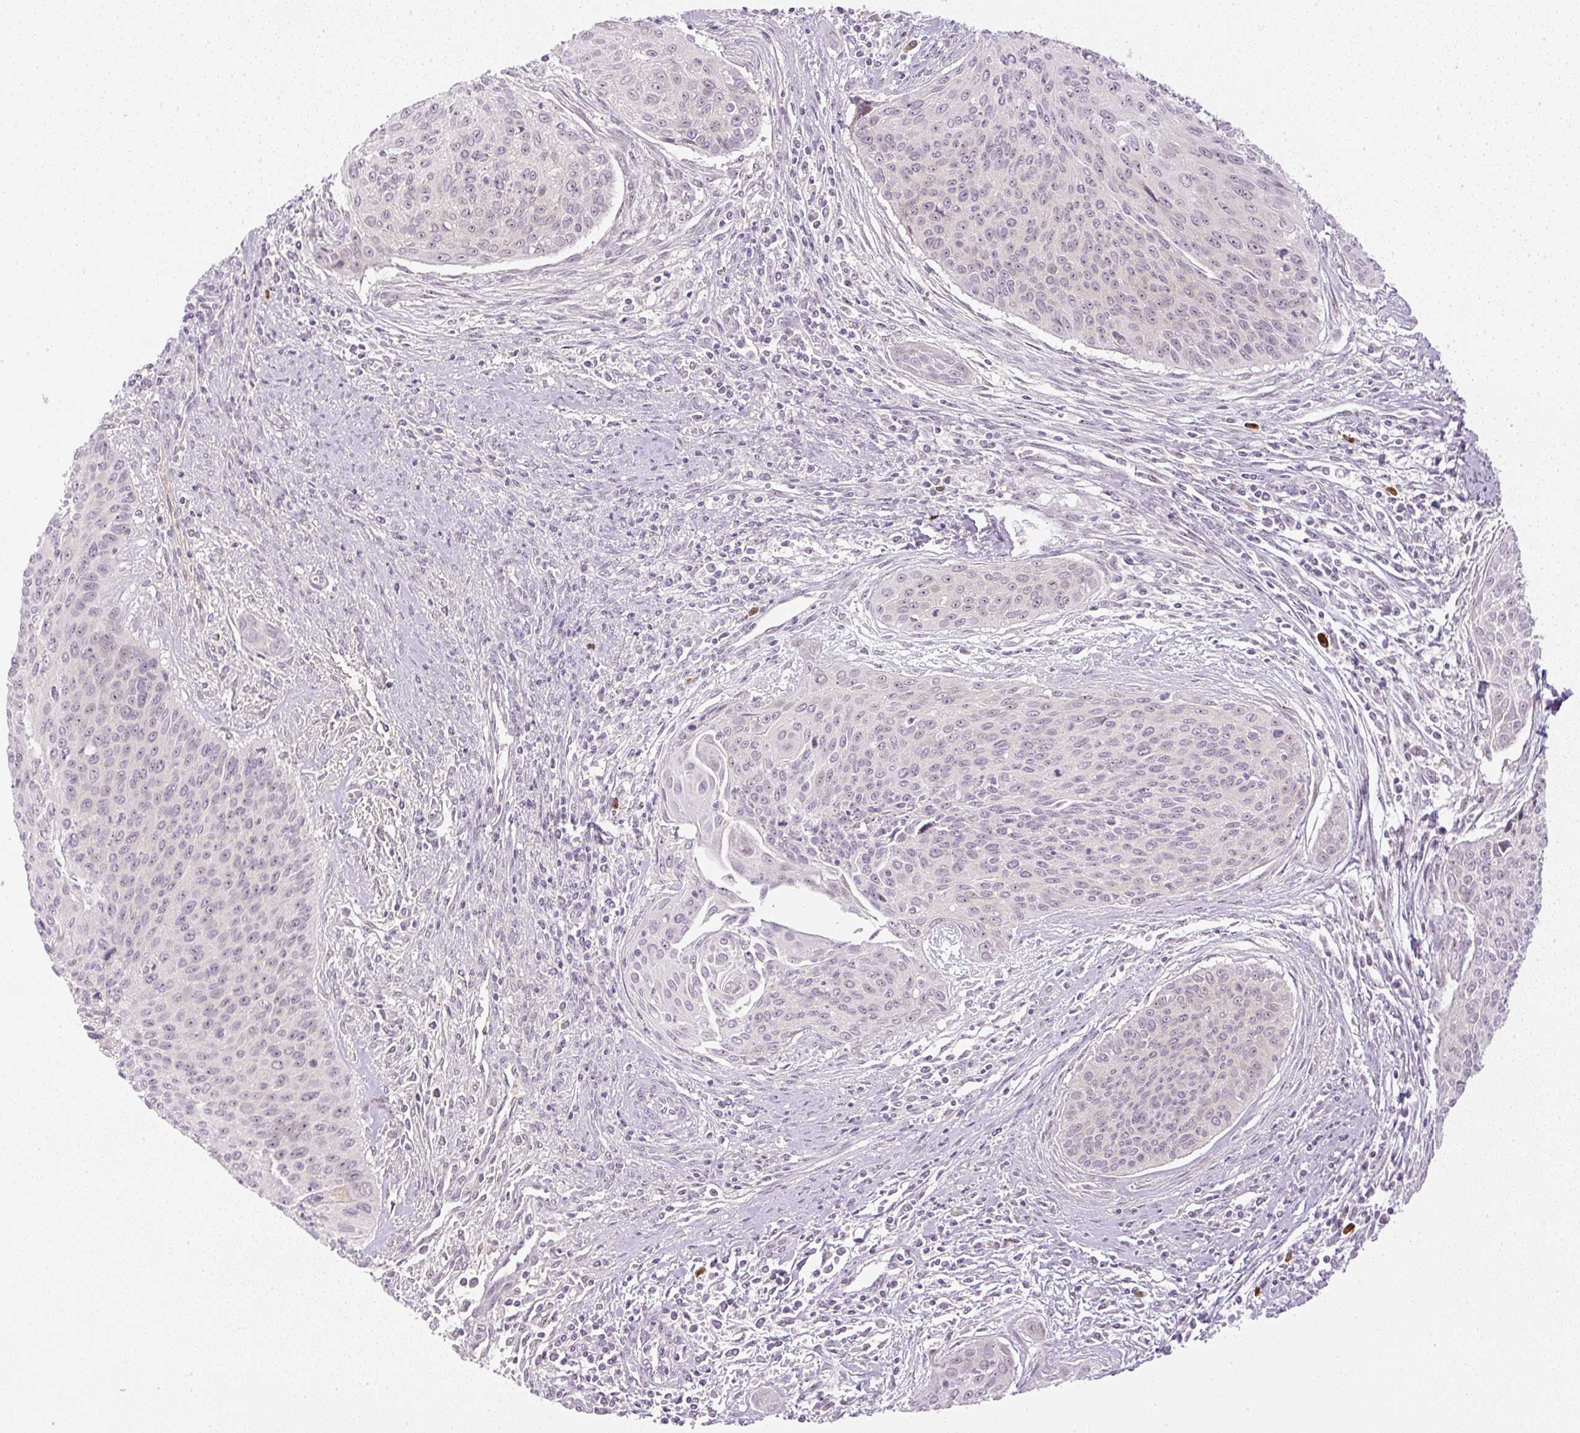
{"staining": {"intensity": "weak", "quantity": "<25%", "location": "nuclear"}, "tissue": "cervical cancer", "cell_type": "Tumor cells", "image_type": "cancer", "snomed": [{"axis": "morphology", "description": "Squamous cell carcinoma, NOS"}, {"axis": "topography", "description": "Cervix"}], "caption": "Immunohistochemistry (IHC) of cervical cancer exhibits no positivity in tumor cells.", "gene": "AAR2", "patient": {"sex": "female", "age": 55}}